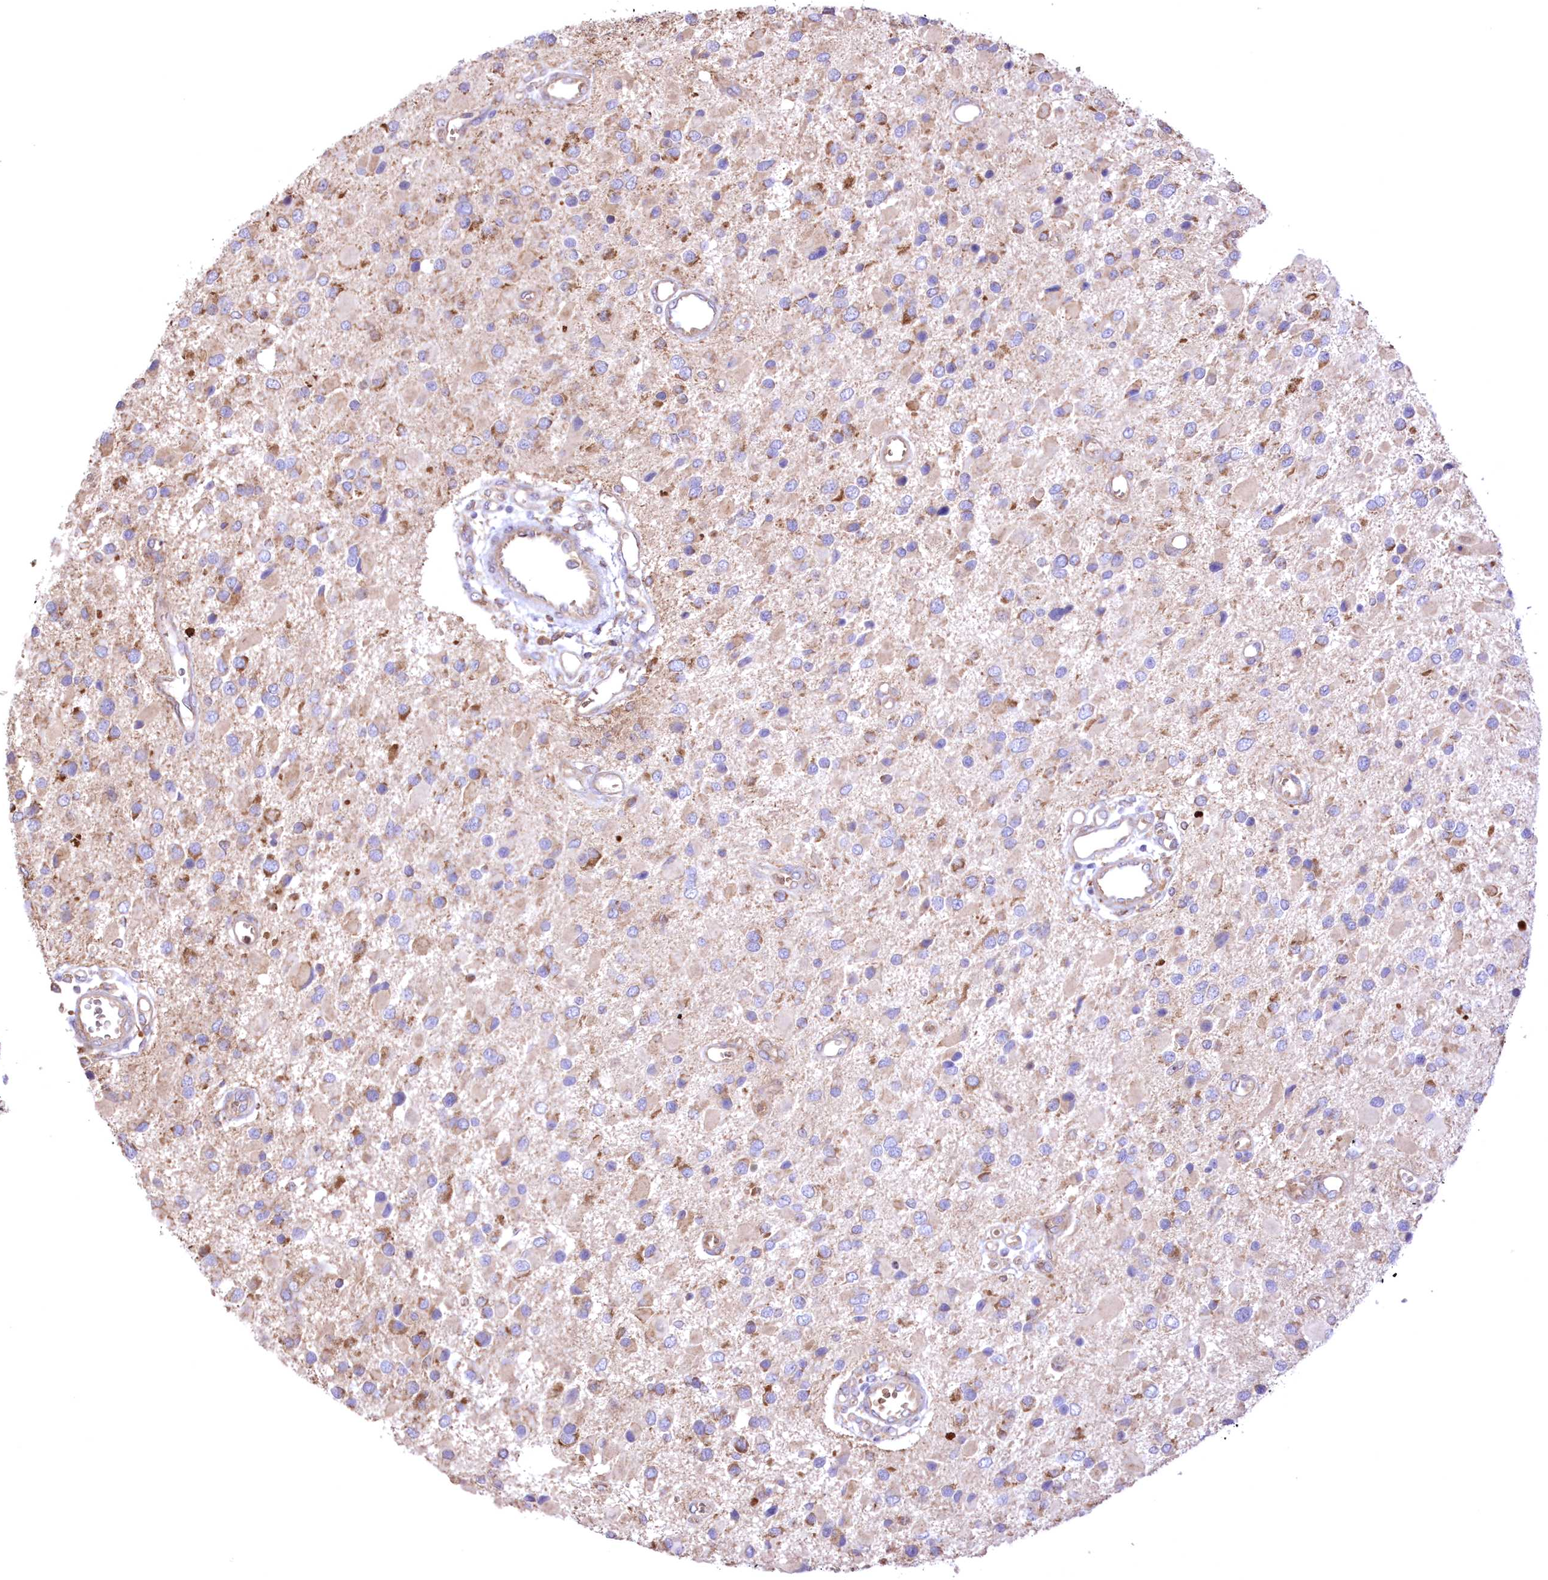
{"staining": {"intensity": "negative", "quantity": "none", "location": "none"}, "tissue": "glioma", "cell_type": "Tumor cells", "image_type": "cancer", "snomed": [{"axis": "morphology", "description": "Glioma, malignant, High grade"}, {"axis": "topography", "description": "Brain"}], "caption": "This is an IHC photomicrograph of human glioma. There is no expression in tumor cells.", "gene": "FCHO2", "patient": {"sex": "male", "age": 53}}